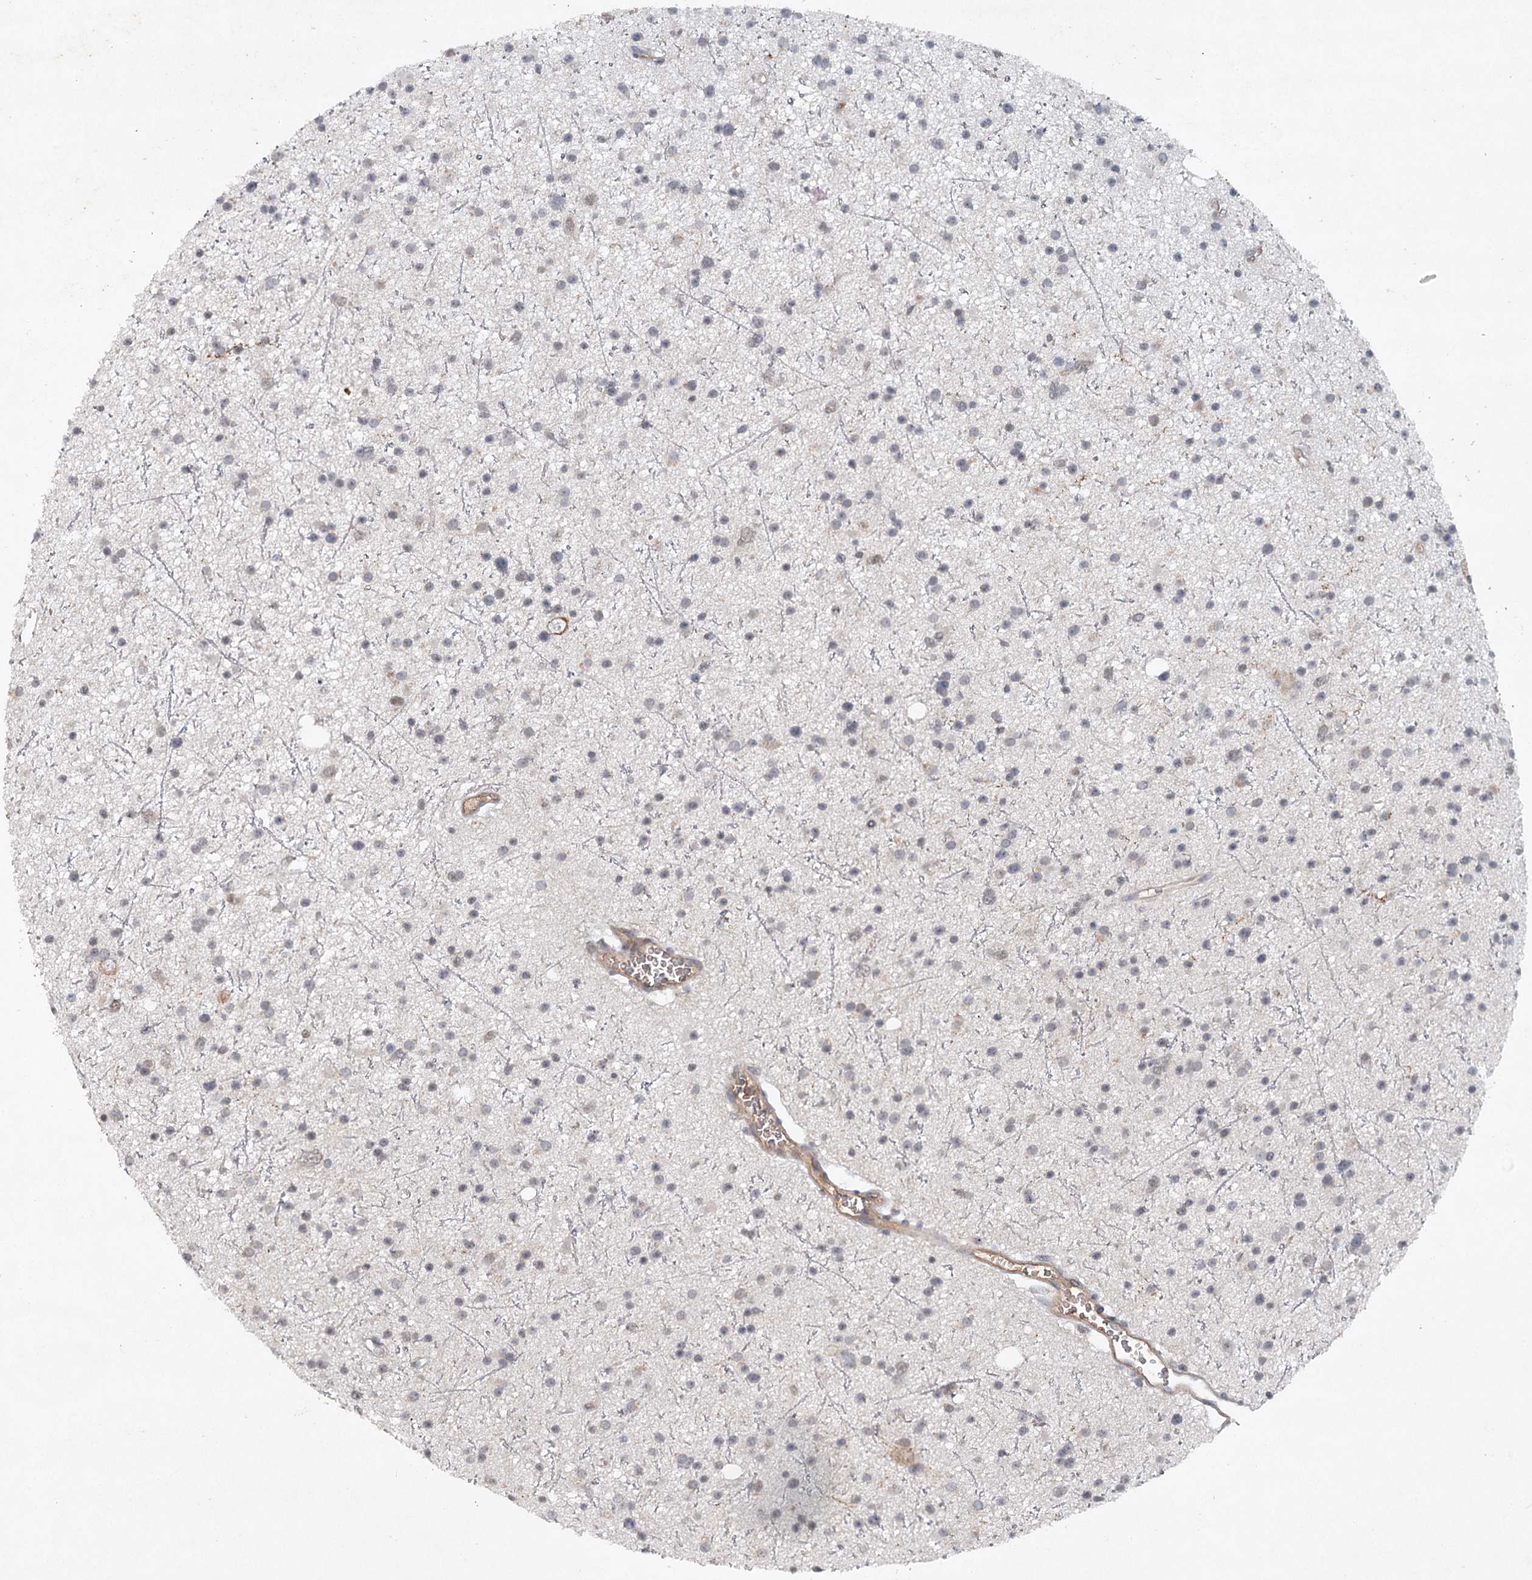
{"staining": {"intensity": "negative", "quantity": "none", "location": "none"}, "tissue": "glioma", "cell_type": "Tumor cells", "image_type": "cancer", "snomed": [{"axis": "morphology", "description": "Glioma, malignant, Low grade"}, {"axis": "topography", "description": "Cerebral cortex"}], "caption": "DAB (3,3'-diaminobenzidine) immunohistochemical staining of low-grade glioma (malignant) displays no significant expression in tumor cells.", "gene": "SYNPO", "patient": {"sex": "female", "age": 39}}